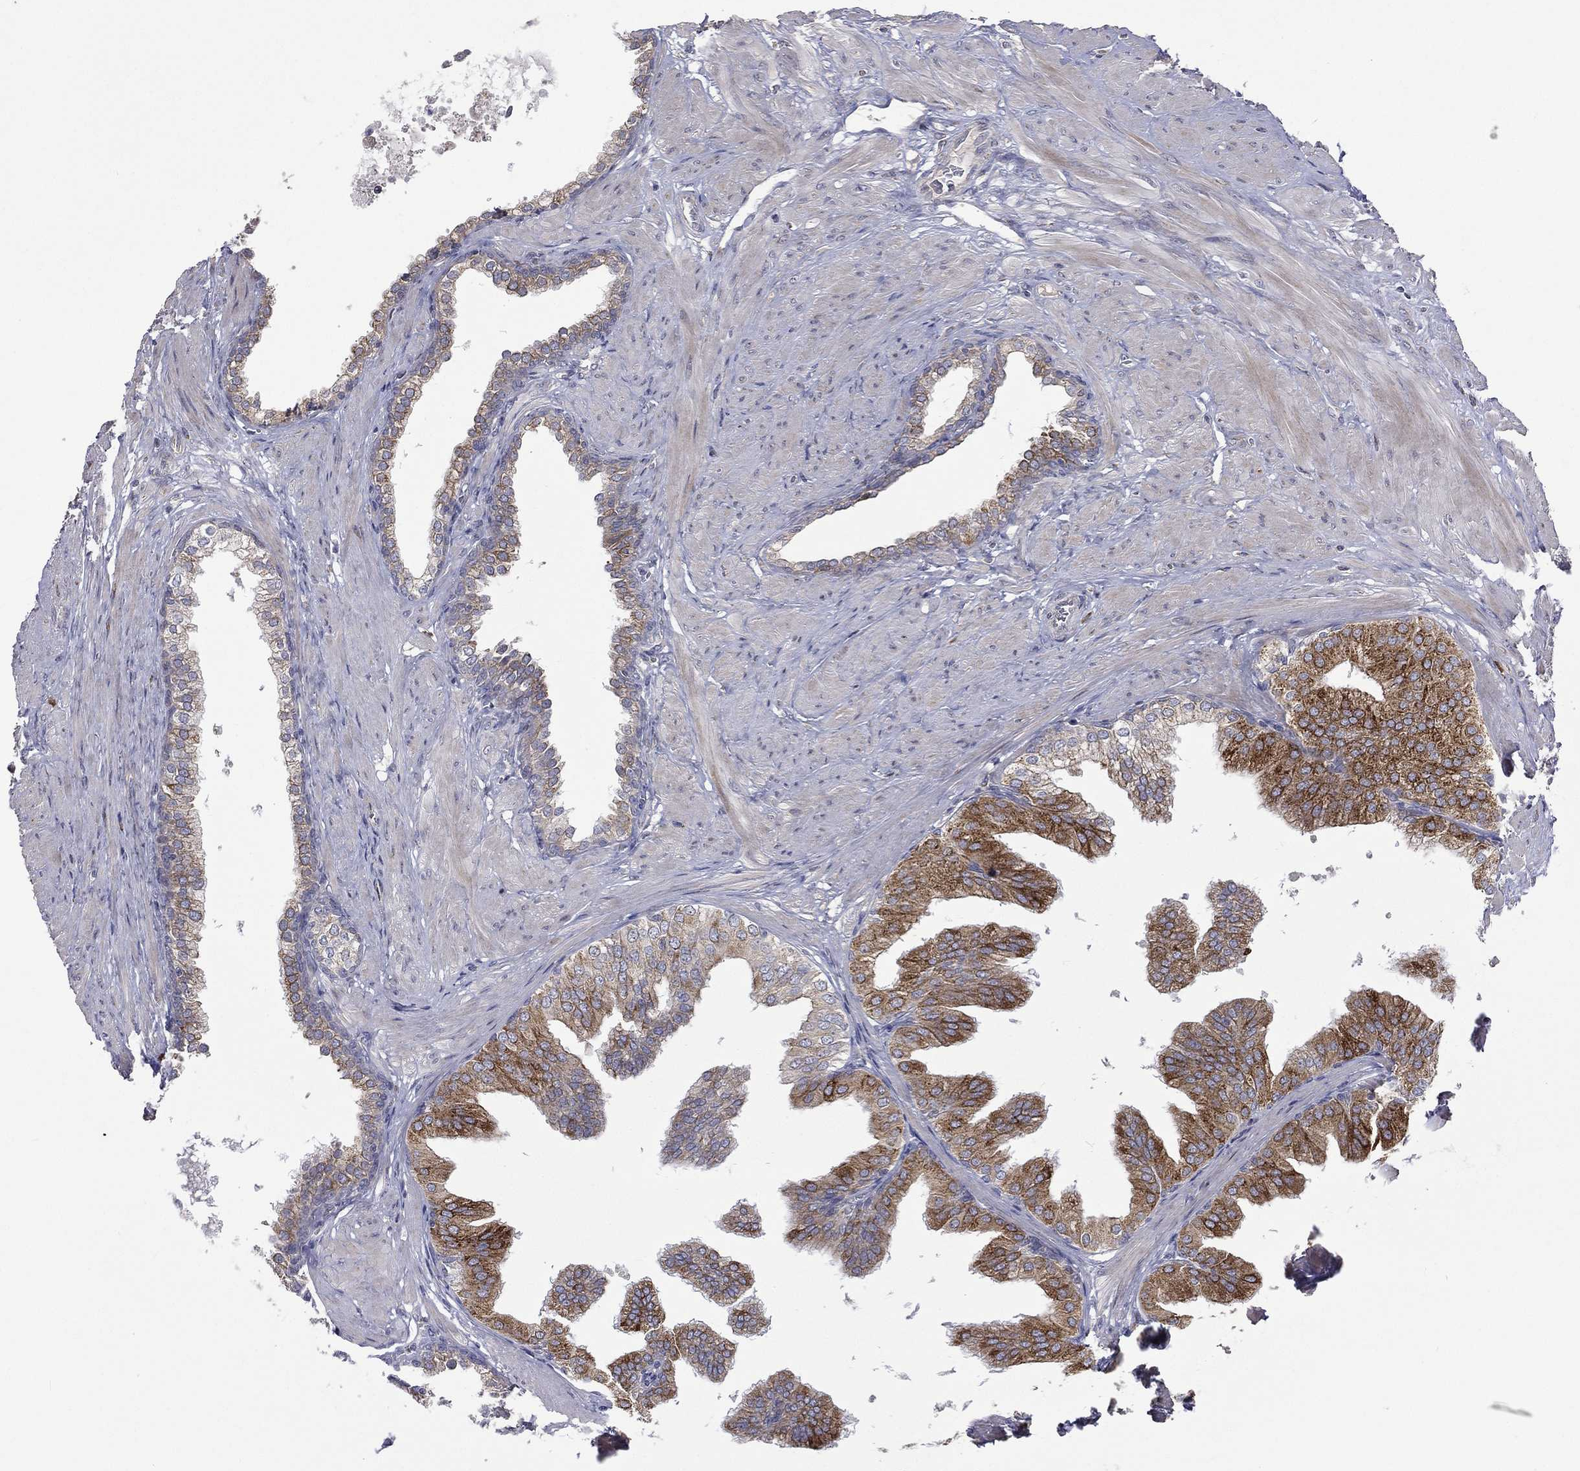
{"staining": {"intensity": "strong", "quantity": "<25%", "location": "cytoplasmic/membranous"}, "tissue": "prostate cancer", "cell_type": "Tumor cells", "image_type": "cancer", "snomed": [{"axis": "morphology", "description": "Adenocarcinoma, NOS"}, {"axis": "topography", "description": "Prostate"}], "caption": "Adenocarcinoma (prostate) was stained to show a protein in brown. There is medium levels of strong cytoplasmic/membranous staining in approximately <25% of tumor cells. Immunohistochemistry stains the protein of interest in brown and the nuclei are stained blue.", "gene": "C20orf96", "patient": {"sex": "male", "age": 69}}